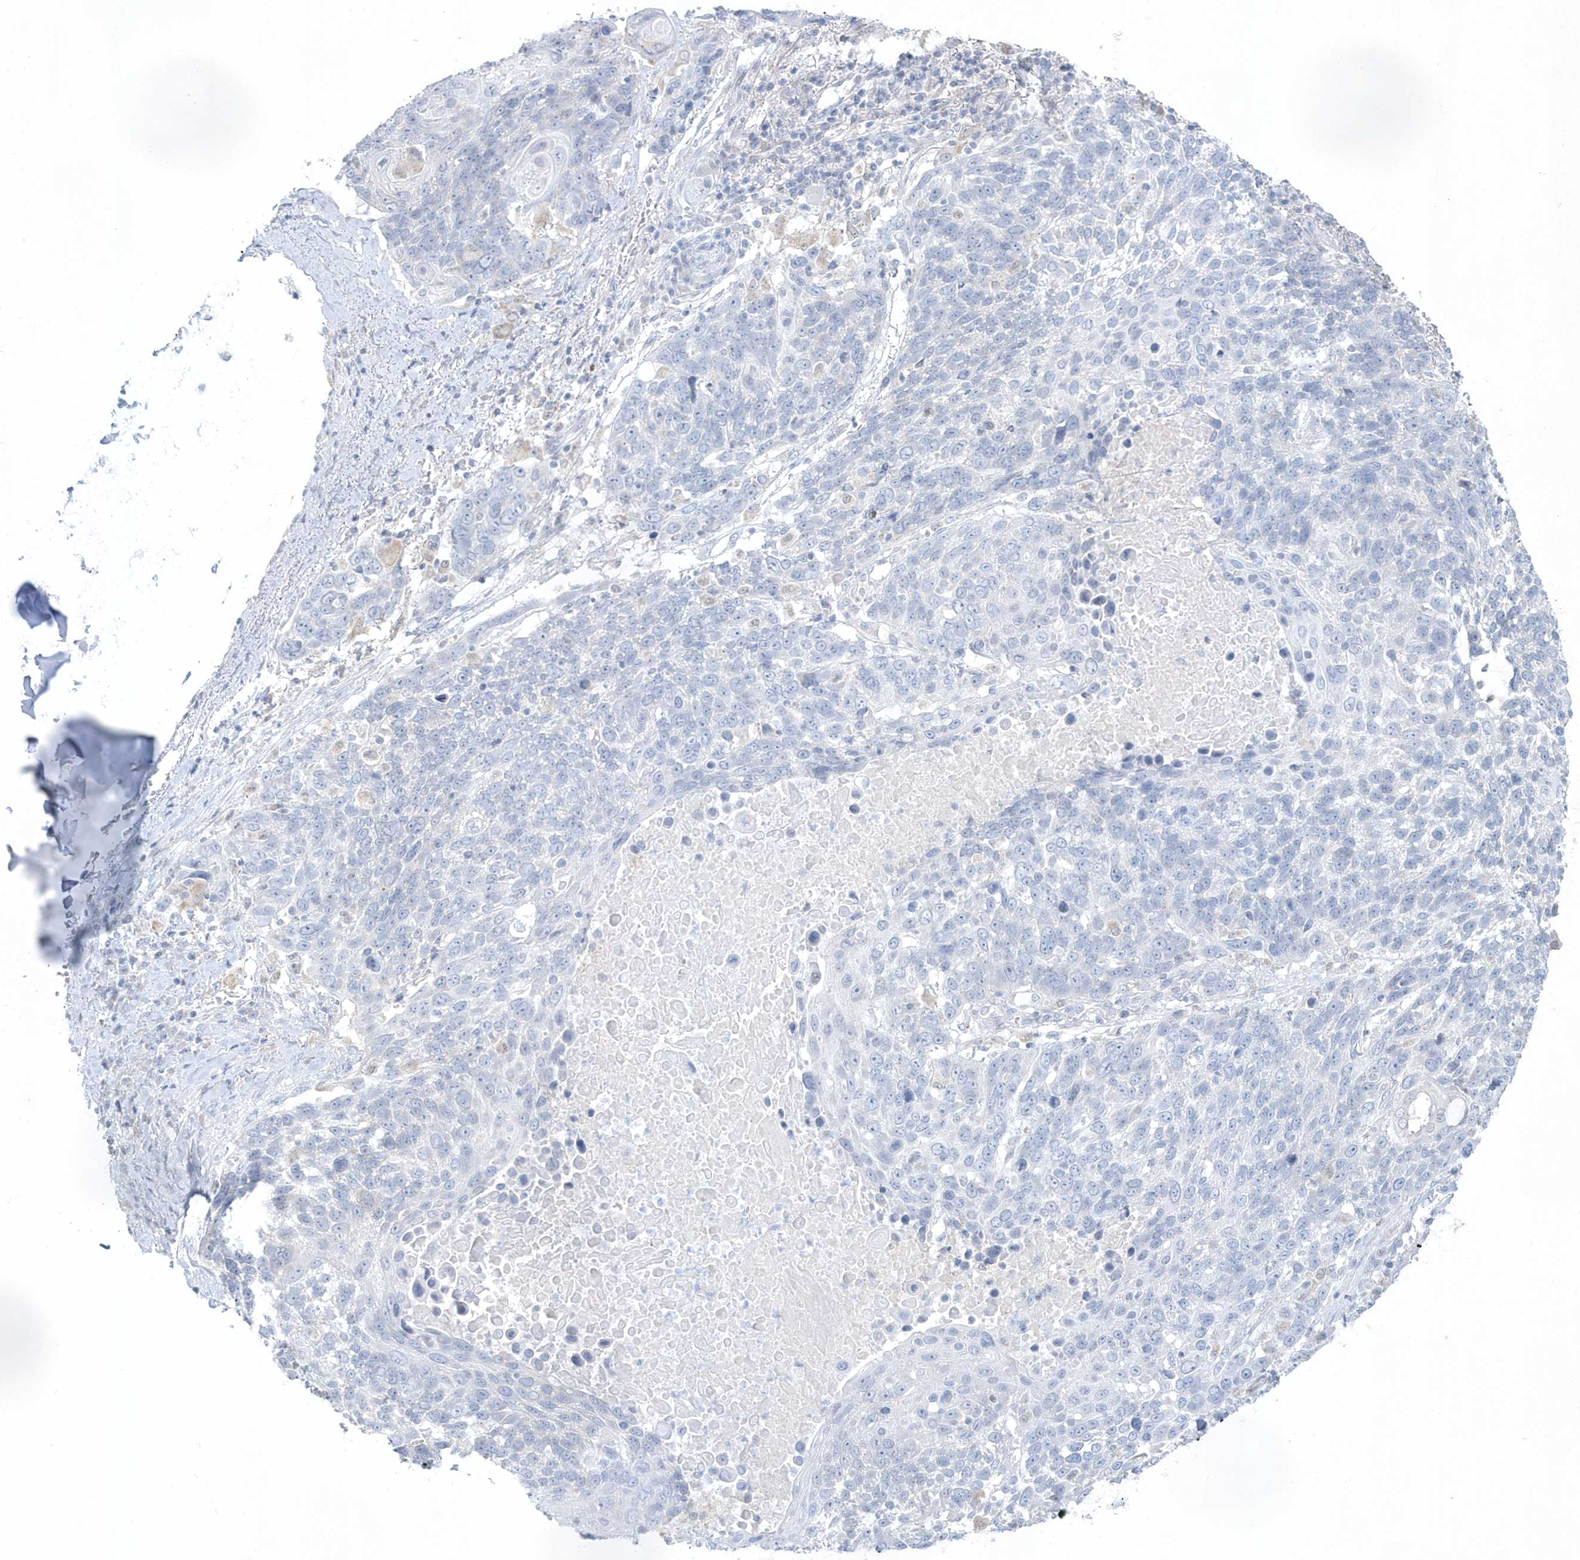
{"staining": {"intensity": "negative", "quantity": "none", "location": "none"}, "tissue": "lung cancer", "cell_type": "Tumor cells", "image_type": "cancer", "snomed": [{"axis": "morphology", "description": "Squamous cell carcinoma, NOS"}, {"axis": "topography", "description": "Lung"}], "caption": "DAB immunohistochemical staining of human lung cancer reveals no significant expression in tumor cells. Brightfield microscopy of IHC stained with DAB (3,3'-diaminobenzidine) (brown) and hematoxylin (blue), captured at high magnification.", "gene": "PCBD1", "patient": {"sex": "male", "age": 66}}